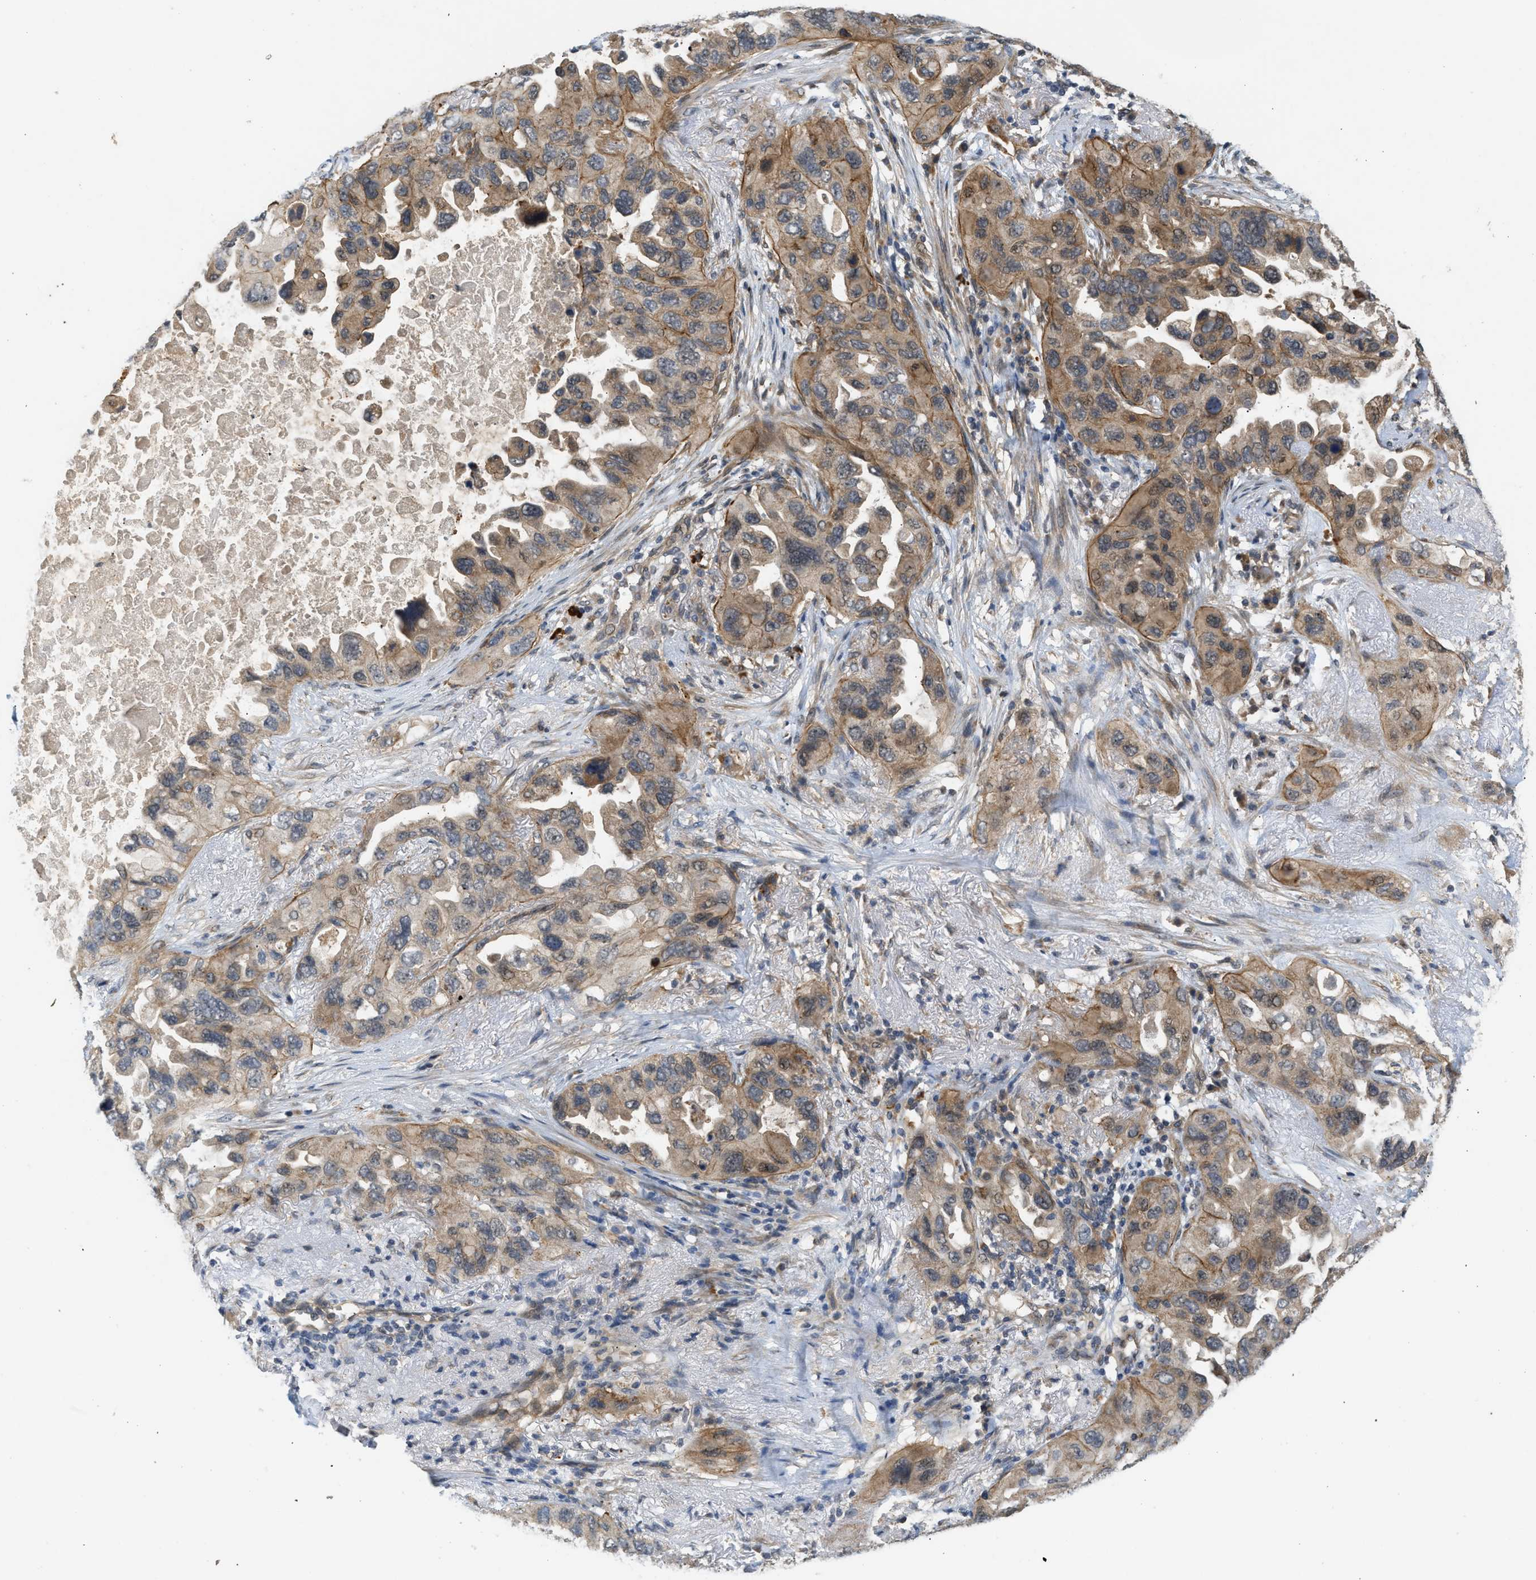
{"staining": {"intensity": "moderate", "quantity": ">75%", "location": "cytoplasmic/membranous"}, "tissue": "lung cancer", "cell_type": "Tumor cells", "image_type": "cancer", "snomed": [{"axis": "morphology", "description": "Squamous cell carcinoma, NOS"}, {"axis": "topography", "description": "Lung"}], "caption": "Lung cancer (squamous cell carcinoma) stained with a brown dye reveals moderate cytoplasmic/membranous positive expression in about >75% of tumor cells.", "gene": "ADCY8", "patient": {"sex": "female", "age": 73}}